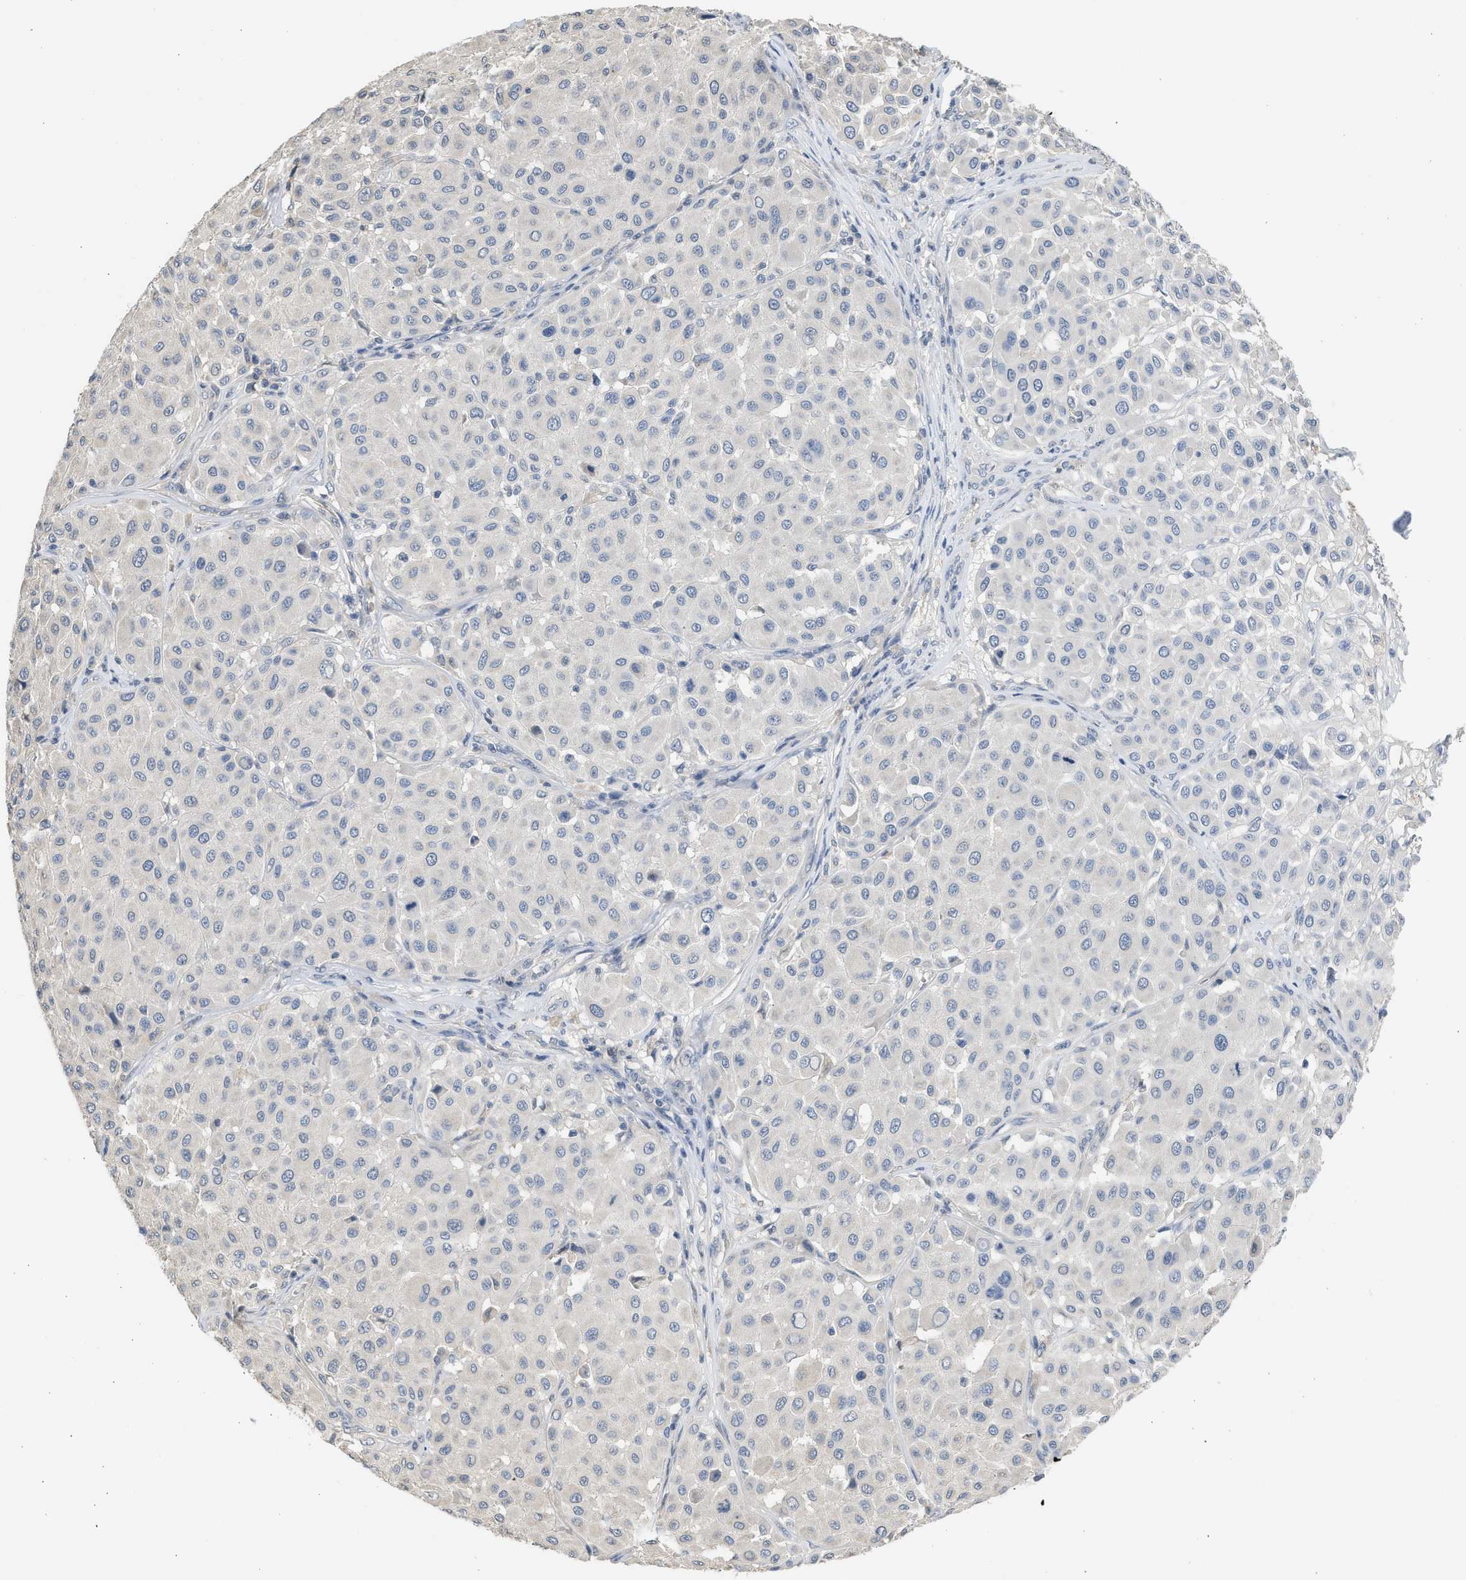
{"staining": {"intensity": "negative", "quantity": "none", "location": "none"}, "tissue": "melanoma", "cell_type": "Tumor cells", "image_type": "cancer", "snomed": [{"axis": "morphology", "description": "Malignant melanoma, Metastatic site"}, {"axis": "topography", "description": "Soft tissue"}], "caption": "This is a micrograph of IHC staining of melanoma, which shows no staining in tumor cells.", "gene": "SULT2A1", "patient": {"sex": "male", "age": 41}}